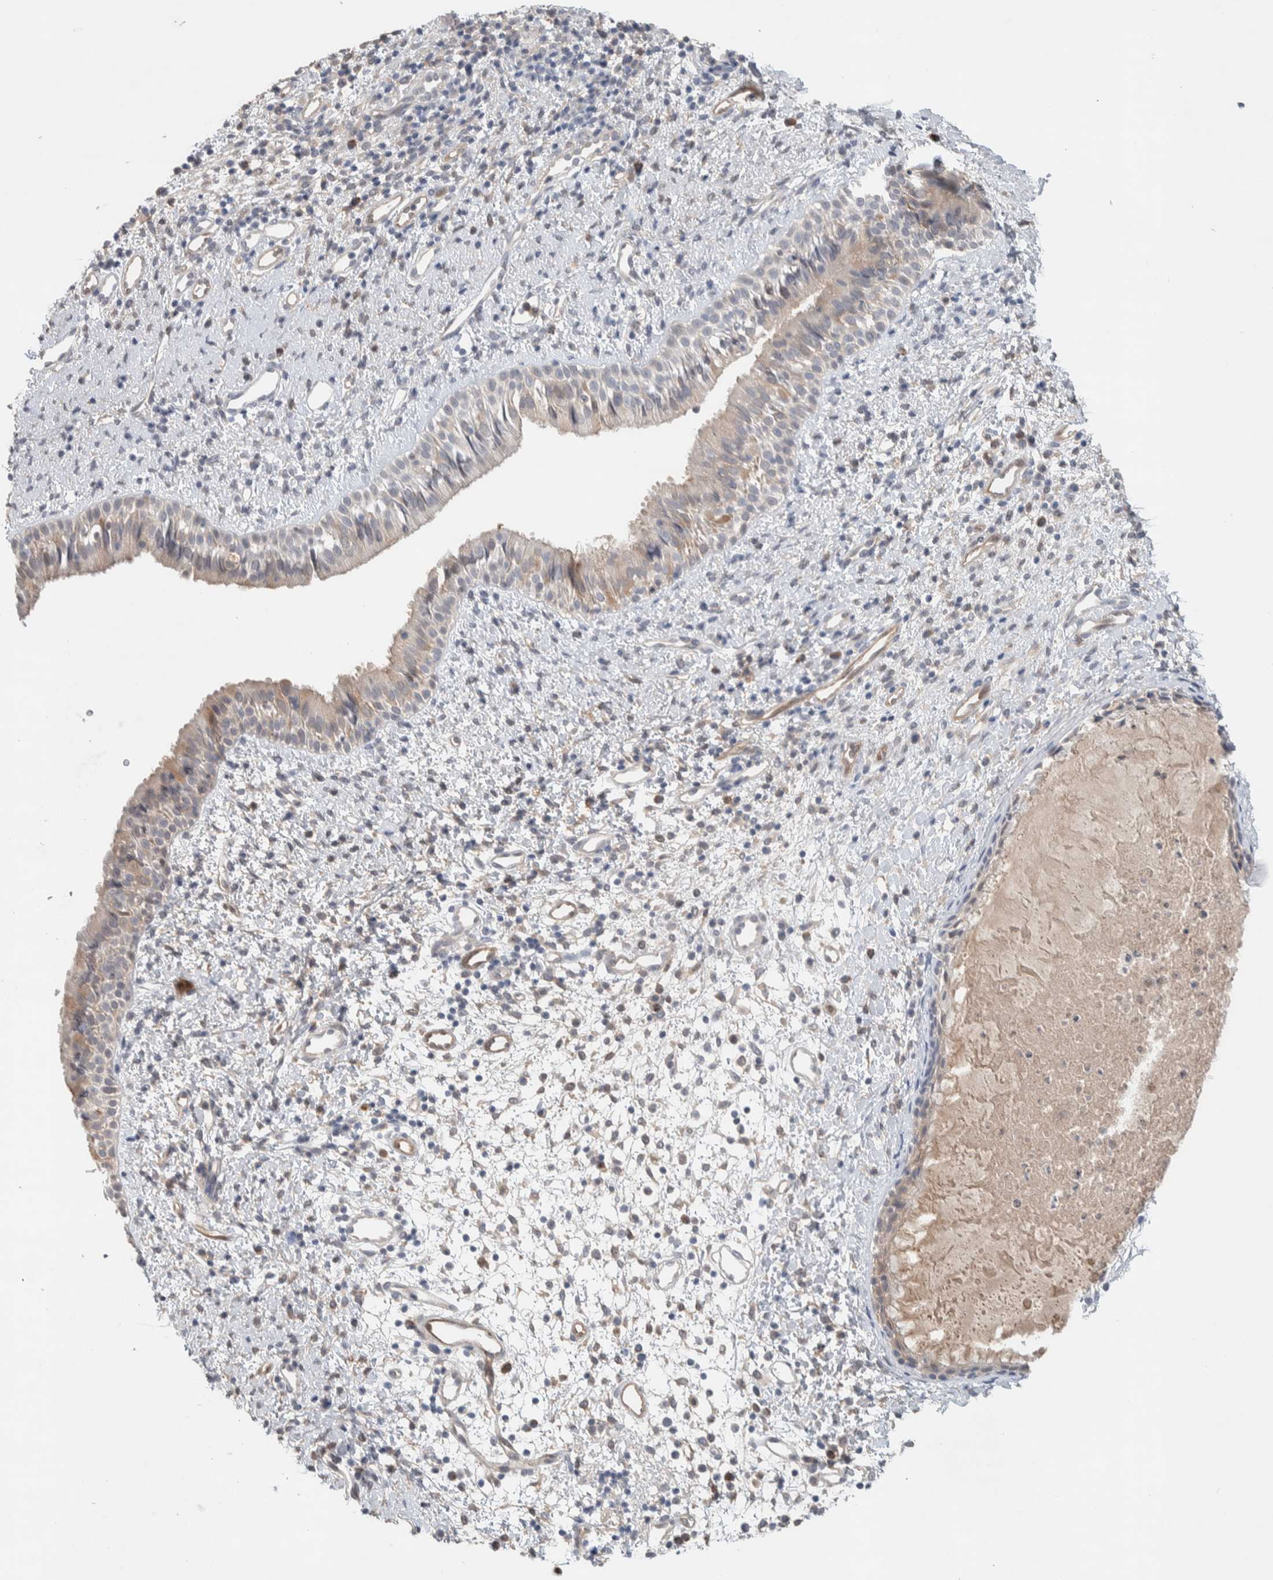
{"staining": {"intensity": "weak", "quantity": "<25%", "location": "cytoplasmic/membranous"}, "tissue": "nasopharynx", "cell_type": "Respiratory epithelial cells", "image_type": "normal", "snomed": [{"axis": "morphology", "description": "Normal tissue, NOS"}, {"axis": "topography", "description": "Nasopharynx"}], "caption": "High magnification brightfield microscopy of benign nasopharynx stained with DAB (brown) and counterstained with hematoxylin (blue): respiratory epithelial cells show no significant positivity.", "gene": "DEPTOR", "patient": {"sex": "male", "age": 22}}